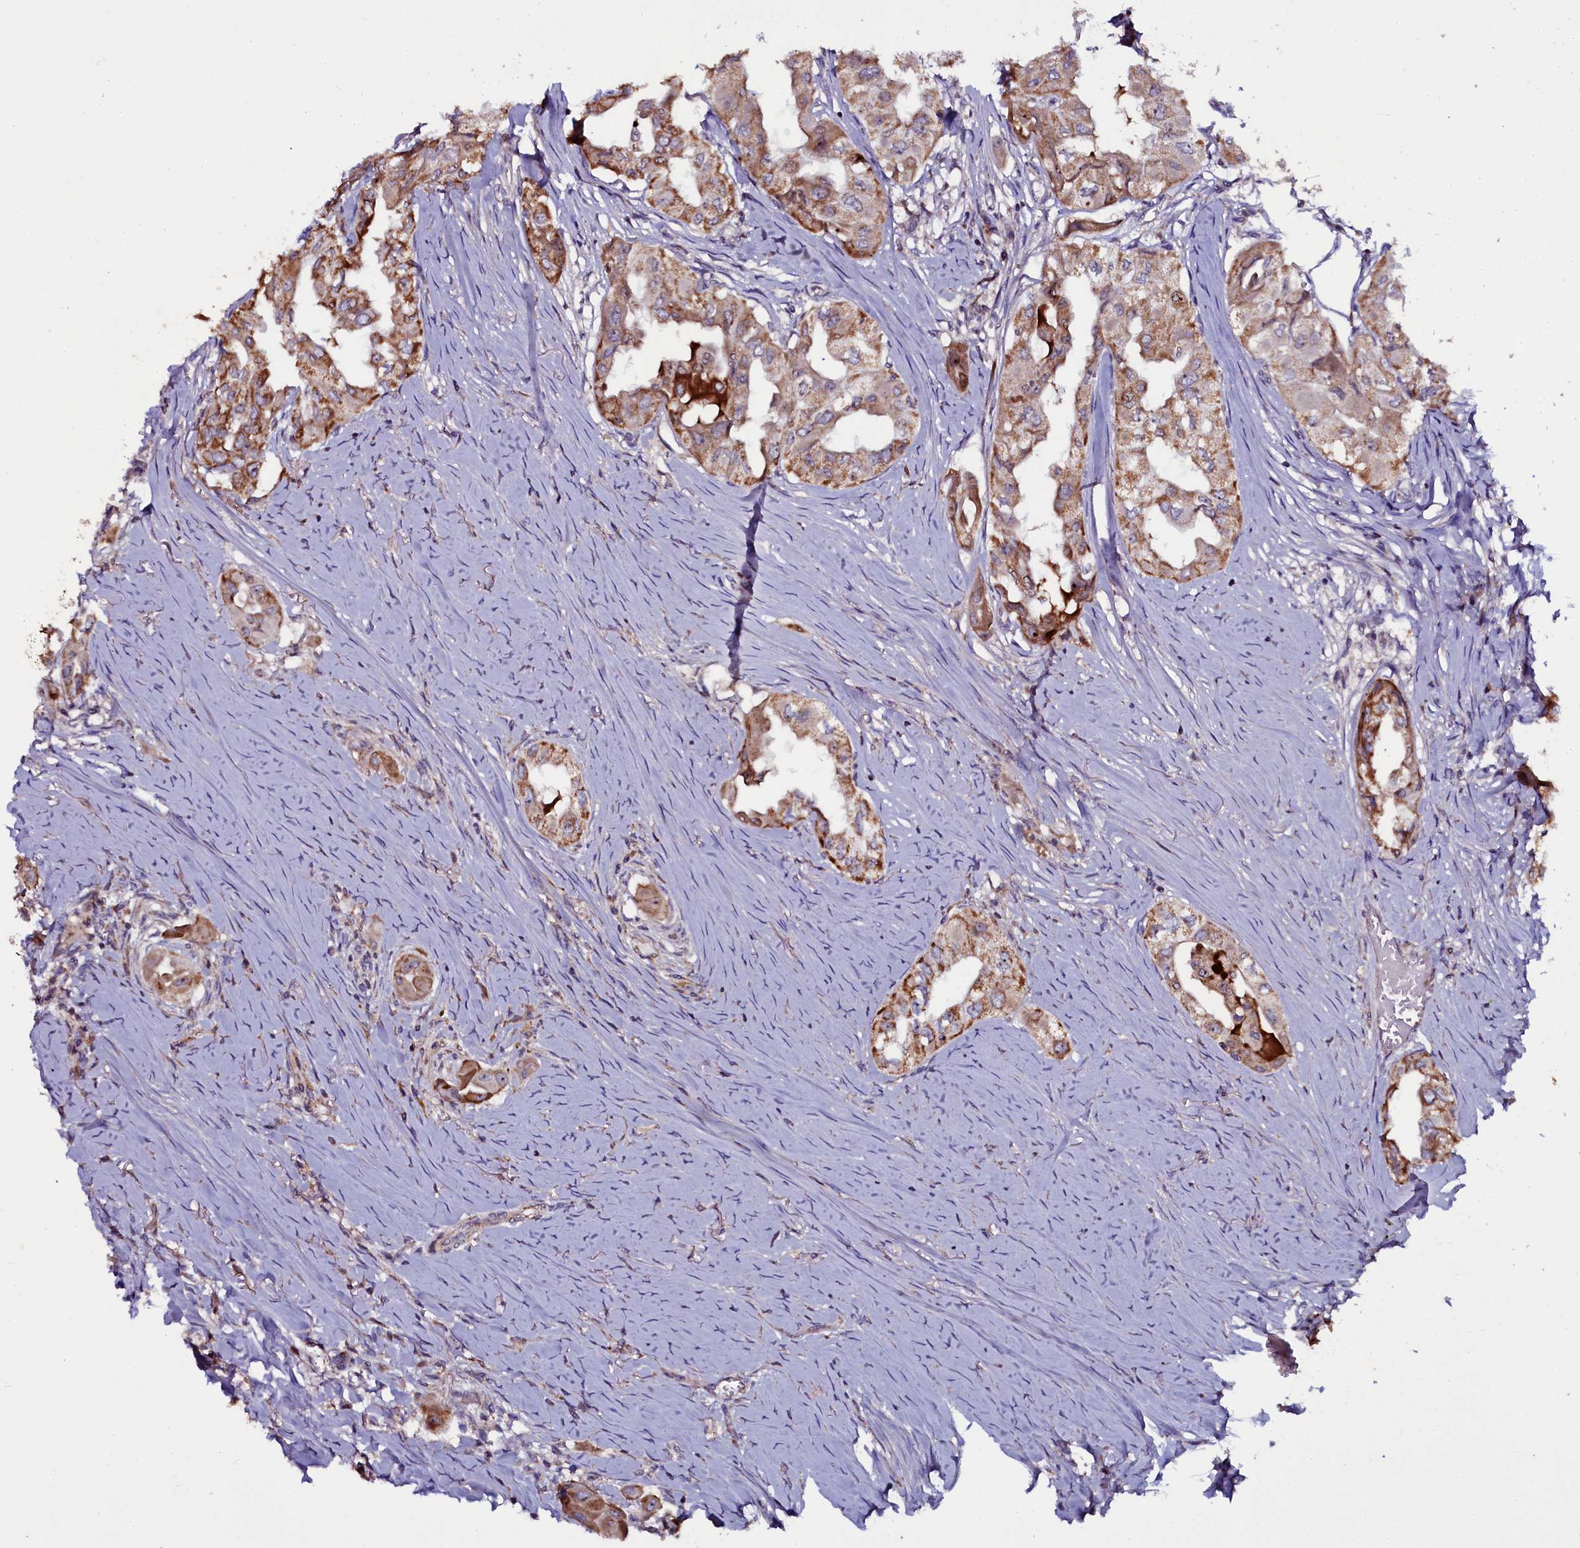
{"staining": {"intensity": "strong", "quantity": "25%-75%", "location": "cytoplasmic/membranous"}, "tissue": "thyroid cancer", "cell_type": "Tumor cells", "image_type": "cancer", "snomed": [{"axis": "morphology", "description": "Papillary adenocarcinoma, NOS"}, {"axis": "topography", "description": "Thyroid gland"}], "caption": "Protein analysis of thyroid cancer tissue exhibits strong cytoplasmic/membranous staining in approximately 25%-75% of tumor cells.", "gene": "NAA80", "patient": {"sex": "female", "age": 59}}